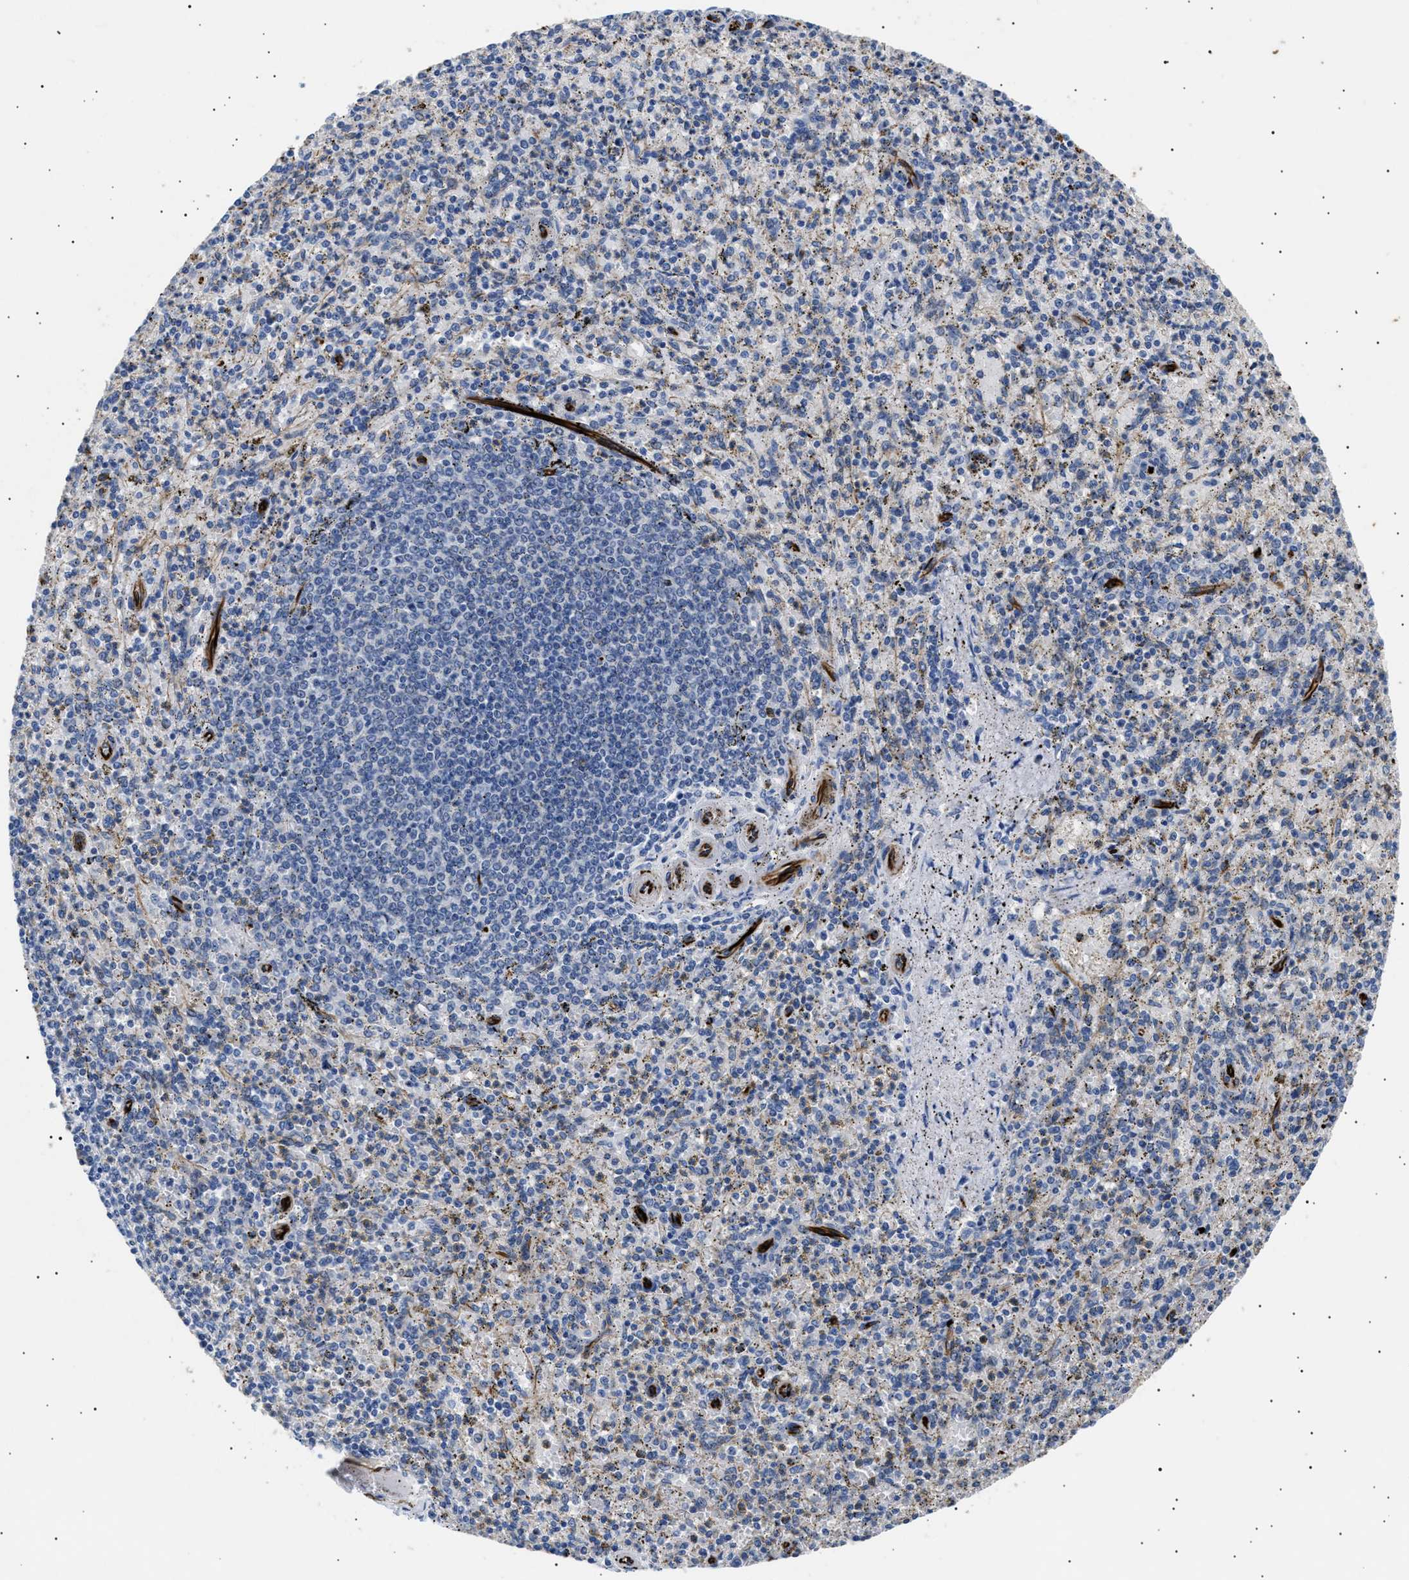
{"staining": {"intensity": "negative", "quantity": "none", "location": "none"}, "tissue": "spleen", "cell_type": "Cells in red pulp", "image_type": "normal", "snomed": [{"axis": "morphology", "description": "Normal tissue, NOS"}, {"axis": "topography", "description": "Spleen"}], "caption": "Cells in red pulp are negative for brown protein staining in unremarkable spleen. Brightfield microscopy of IHC stained with DAB (brown) and hematoxylin (blue), captured at high magnification.", "gene": "OLFML2A", "patient": {"sex": "male", "age": 72}}